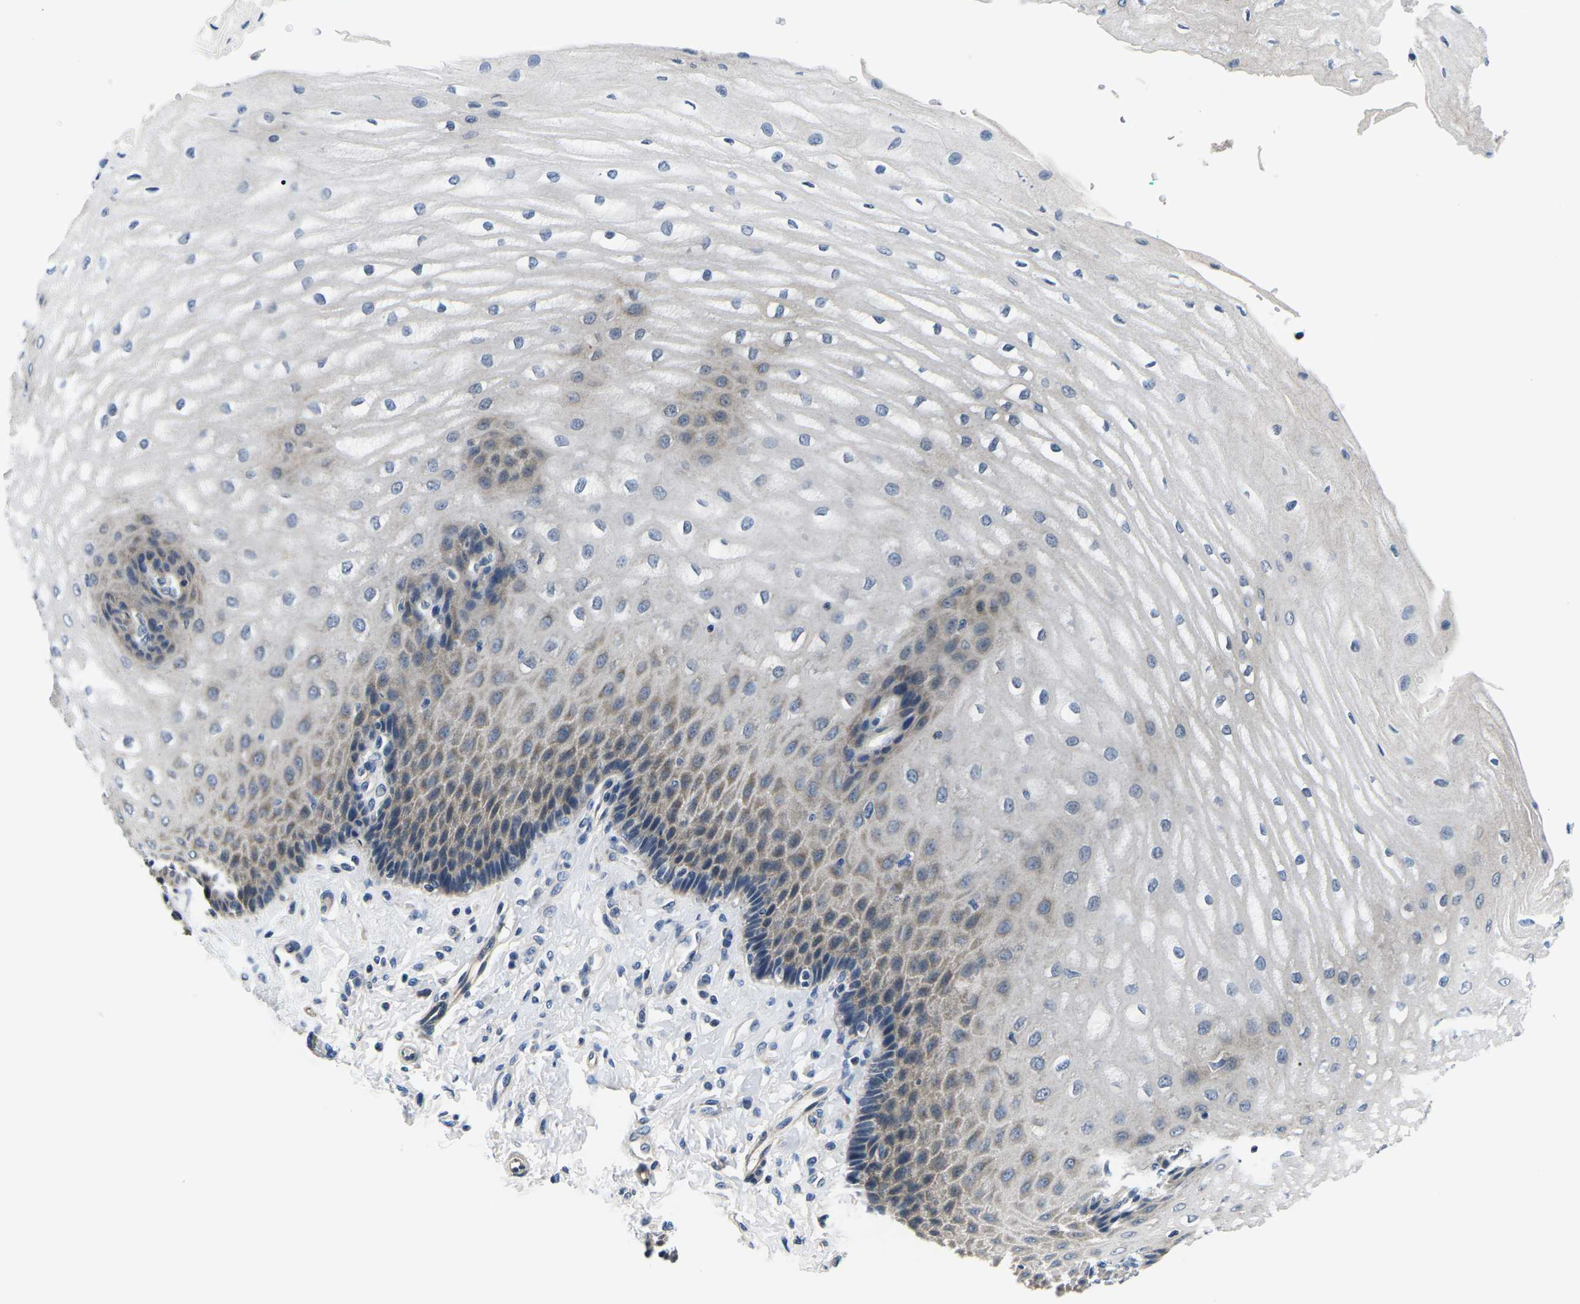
{"staining": {"intensity": "moderate", "quantity": "<25%", "location": "cytoplasmic/membranous"}, "tissue": "esophagus", "cell_type": "Squamous epithelial cells", "image_type": "normal", "snomed": [{"axis": "morphology", "description": "Normal tissue, NOS"}, {"axis": "topography", "description": "Esophagus"}], "caption": "The image shows a brown stain indicating the presence of a protein in the cytoplasmic/membranous of squamous epithelial cells in esophagus. (IHC, brightfield microscopy, high magnification).", "gene": "GSK3B", "patient": {"sex": "male", "age": 54}}